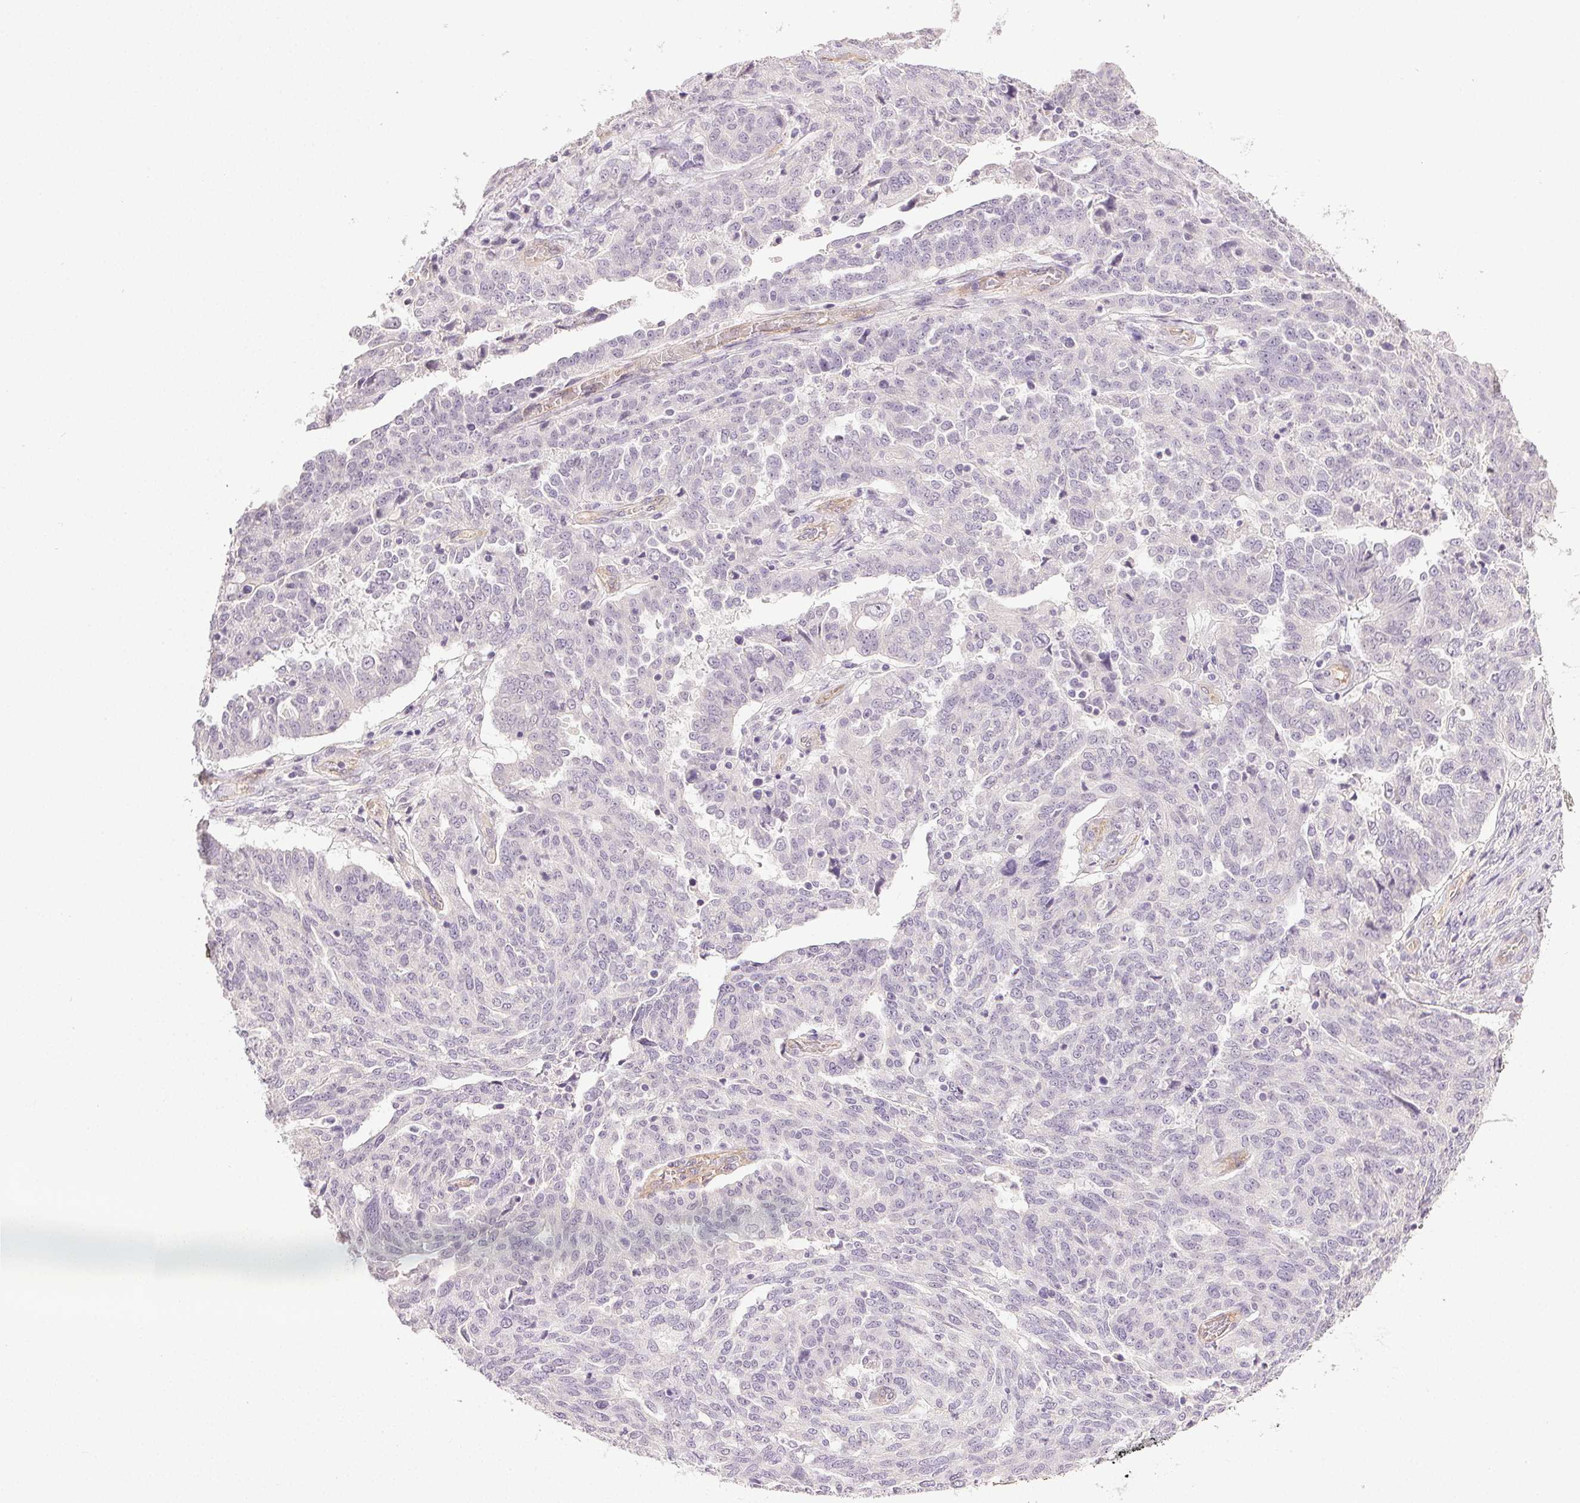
{"staining": {"intensity": "negative", "quantity": "none", "location": "none"}, "tissue": "ovarian cancer", "cell_type": "Tumor cells", "image_type": "cancer", "snomed": [{"axis": "morphology", "description": "Cystadenocarcinoma, serous, NOS"}, {"axis": "topography", "description": "Ovary"}], "caption": "Tumor cells are negative for protein expression in human ovarian serous cystadenocarcinoma. (DAB immunohistochemistry (IHC) with hematoxylin counter stain).", "gene": "PLCB1", "patient": {"sex": "female", "age": 67}}